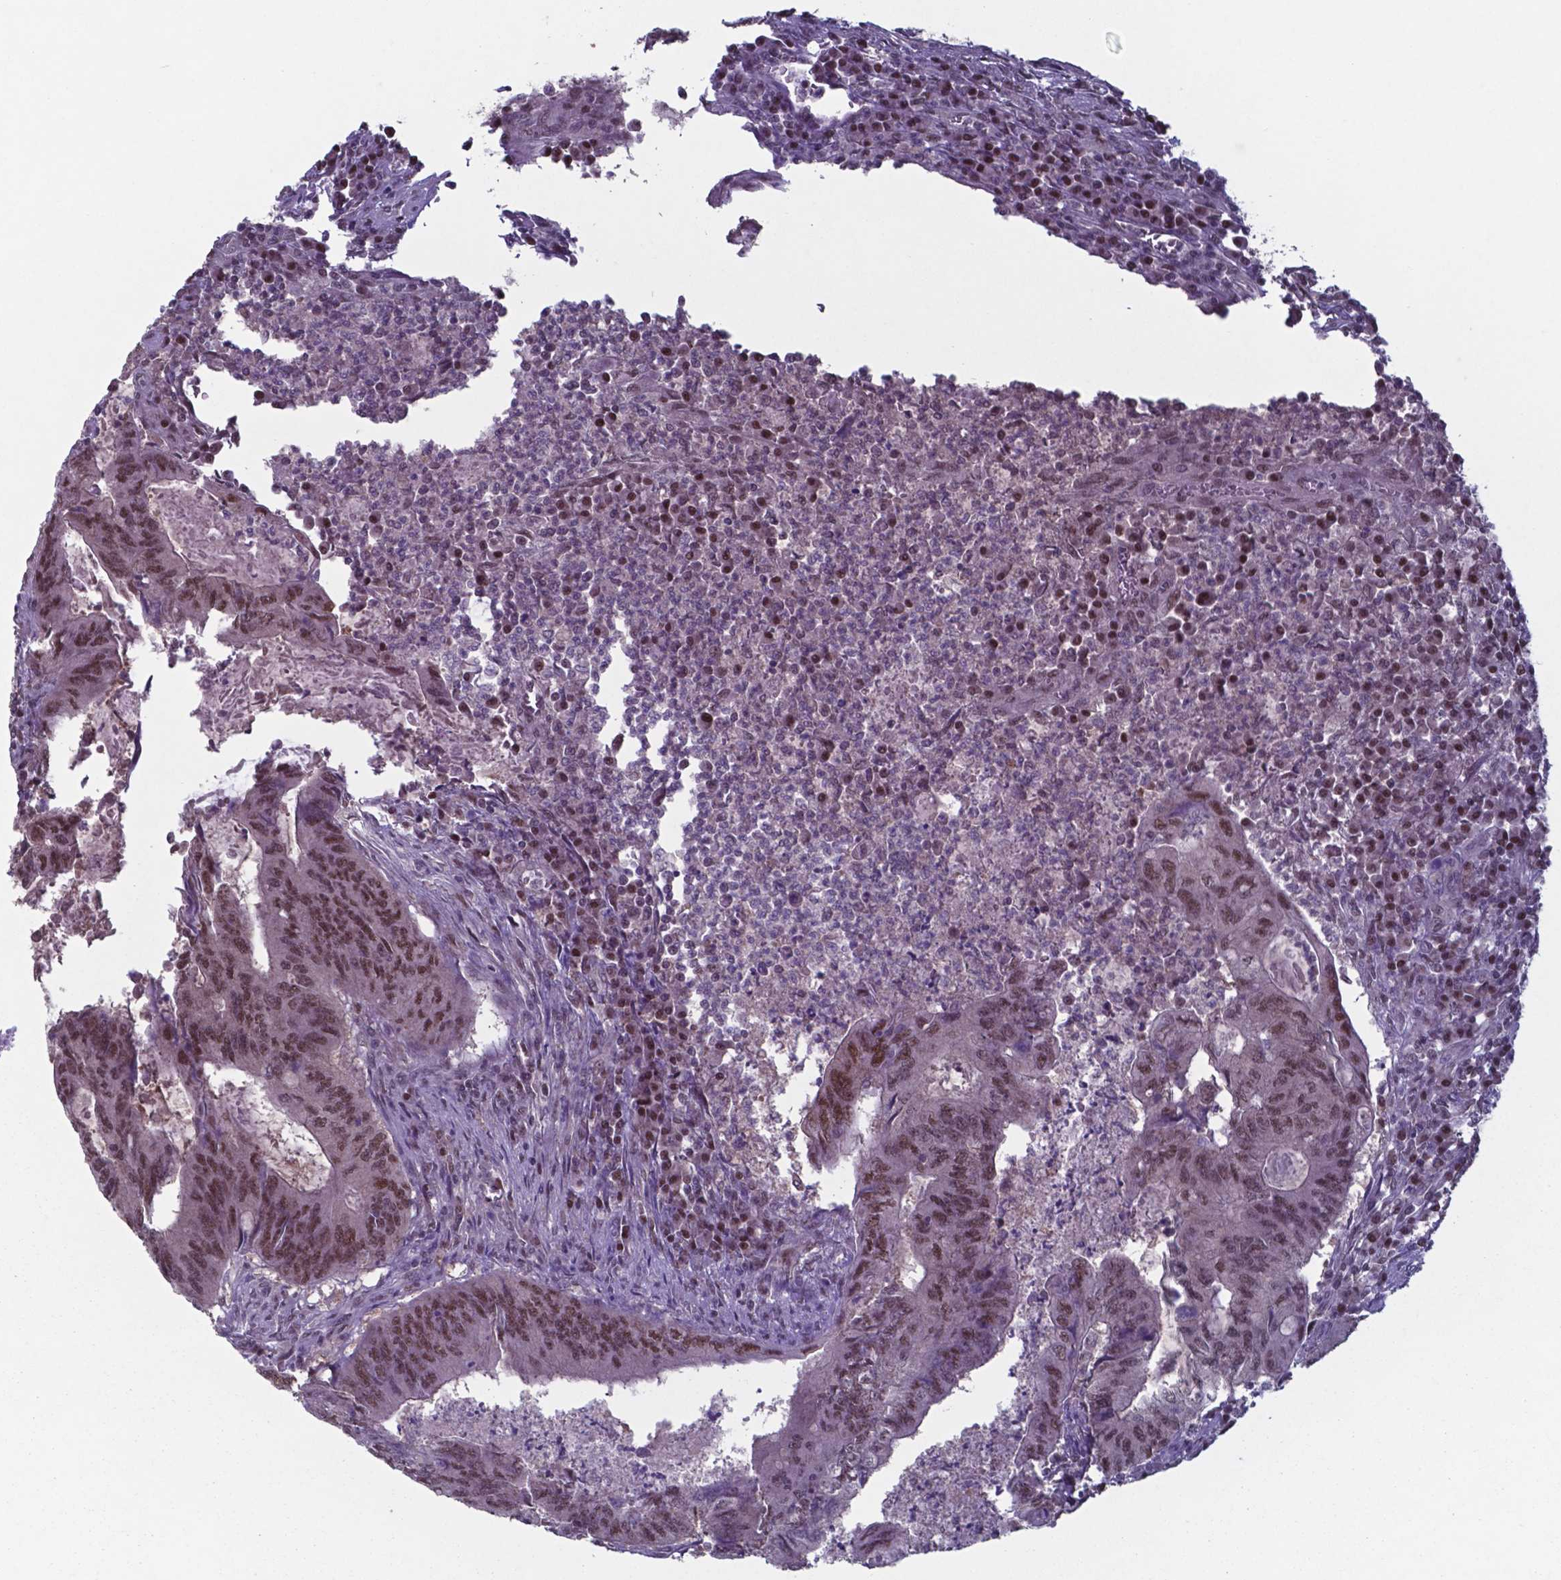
{"staining": {"intensity": "moderate", "quantity": "25%-75%", "location": "nuclear"}, "tissue": "colorectal cancer", "cell_type": "Tumor cells", "image_type": "cancer", "snomed": [{"axis": "morphology", "description": "Adenocarcinoma, NOS"}, {"axis": "topography", "description": "Colon"}], "caption": "Moderate nuclear protein positivity is seen in about 25%-75% of tumor cells in adenocarcinoma (colorectal). (DAB = brown stain, brightfield microscopy at high magnification).", "gene": "UBA1", "patient": {"sex": "male", "age": 67}}